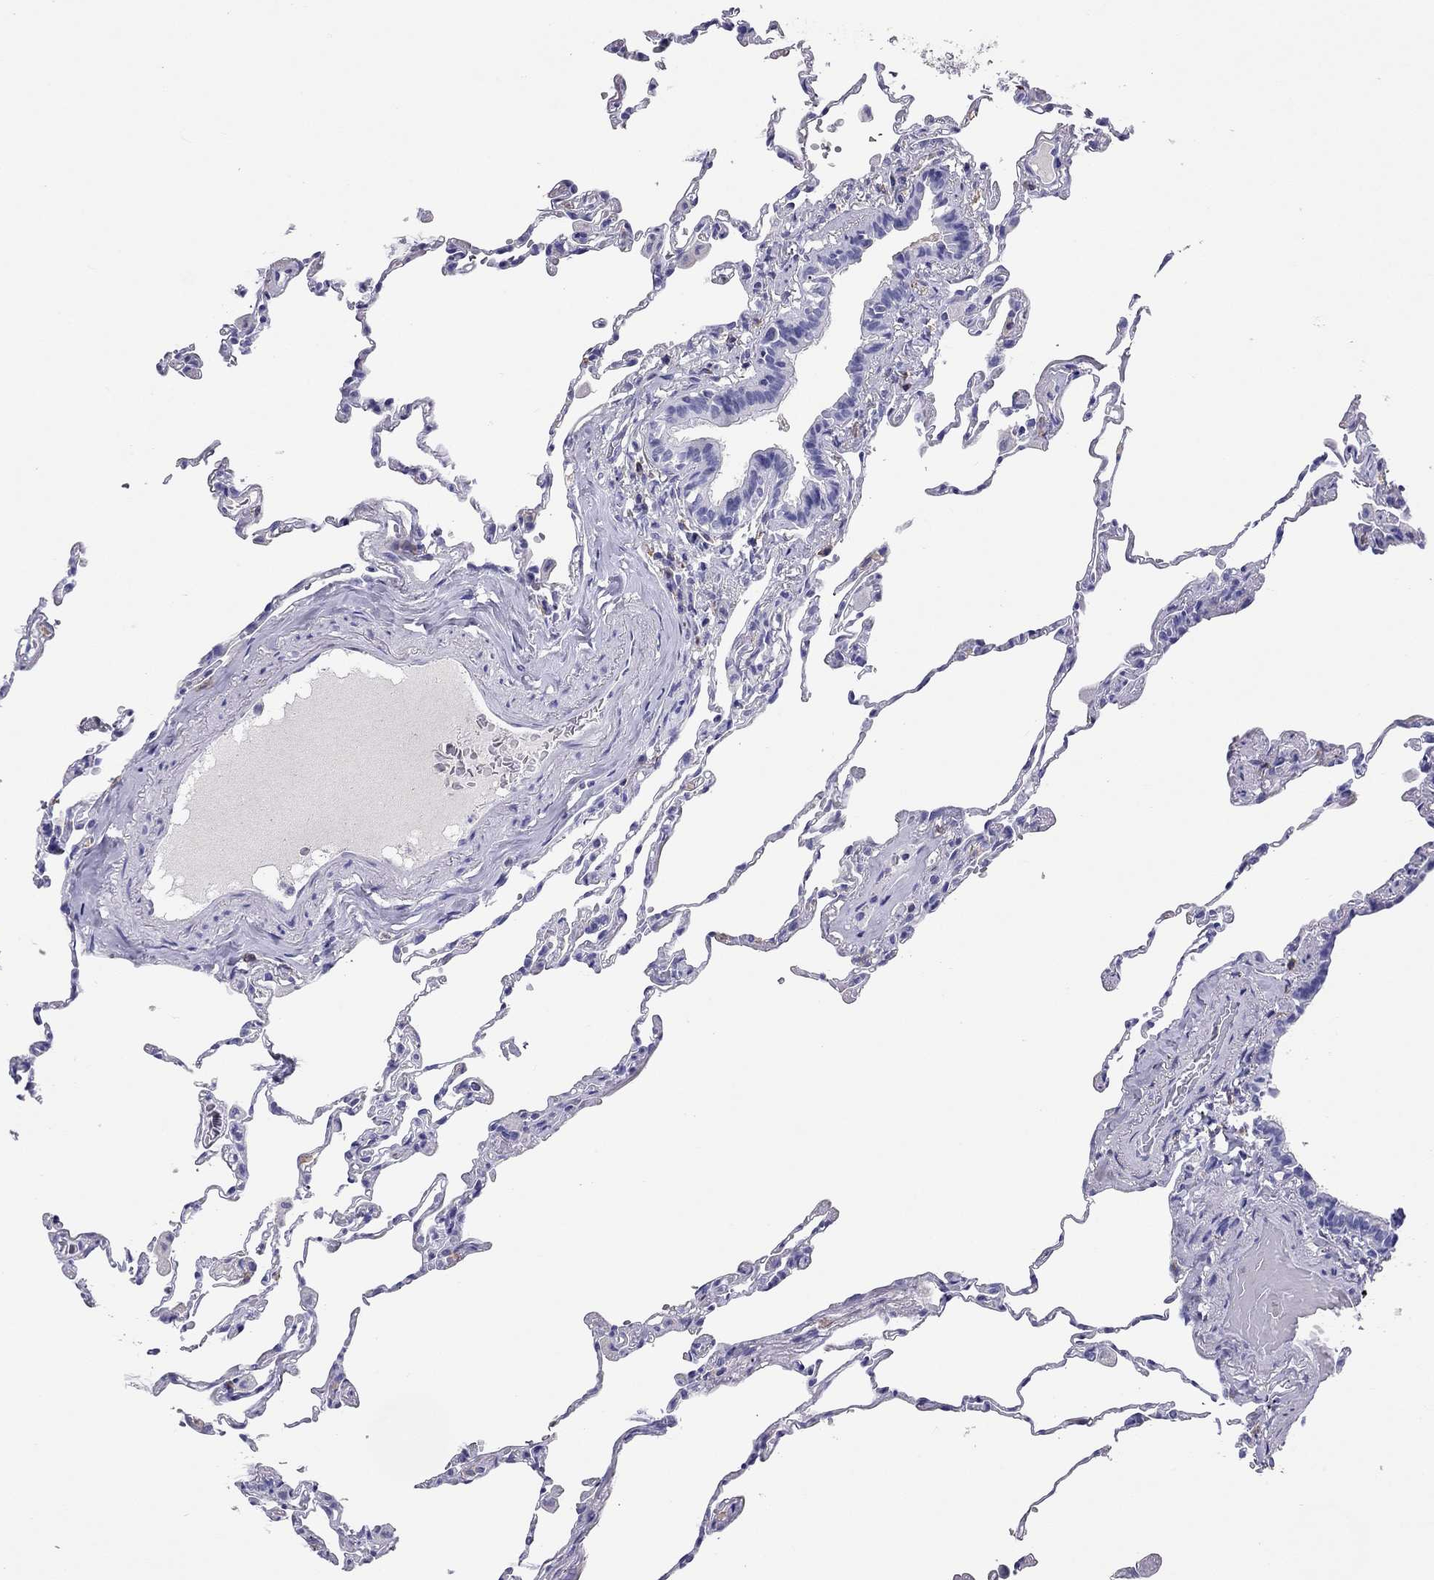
{"staining": {"intensity": "negative", "quantity": "none", "location": "none"}, "tissue": "lung", "cell_type": "Alveolar cells", "image_type": "normal", "snomed": [{"axis": "morphology", "description": "Normal tissue, NOS"}, {"axis": "topography", "description": "Lung"}], "caption": "High power microscopy histopathology image of an IHC image of unremarkable lung, revealing no significant staining in alveolar cells. (Stains: DAB (3,3'-diaminobenzidine) immunohistochemistry (IHC) with hematoxylin counter stain, Microscopy: brightfield microscopy at high magnification).", "gene": "CALHM1", "patient": {"sex": "female", "age": 57}}